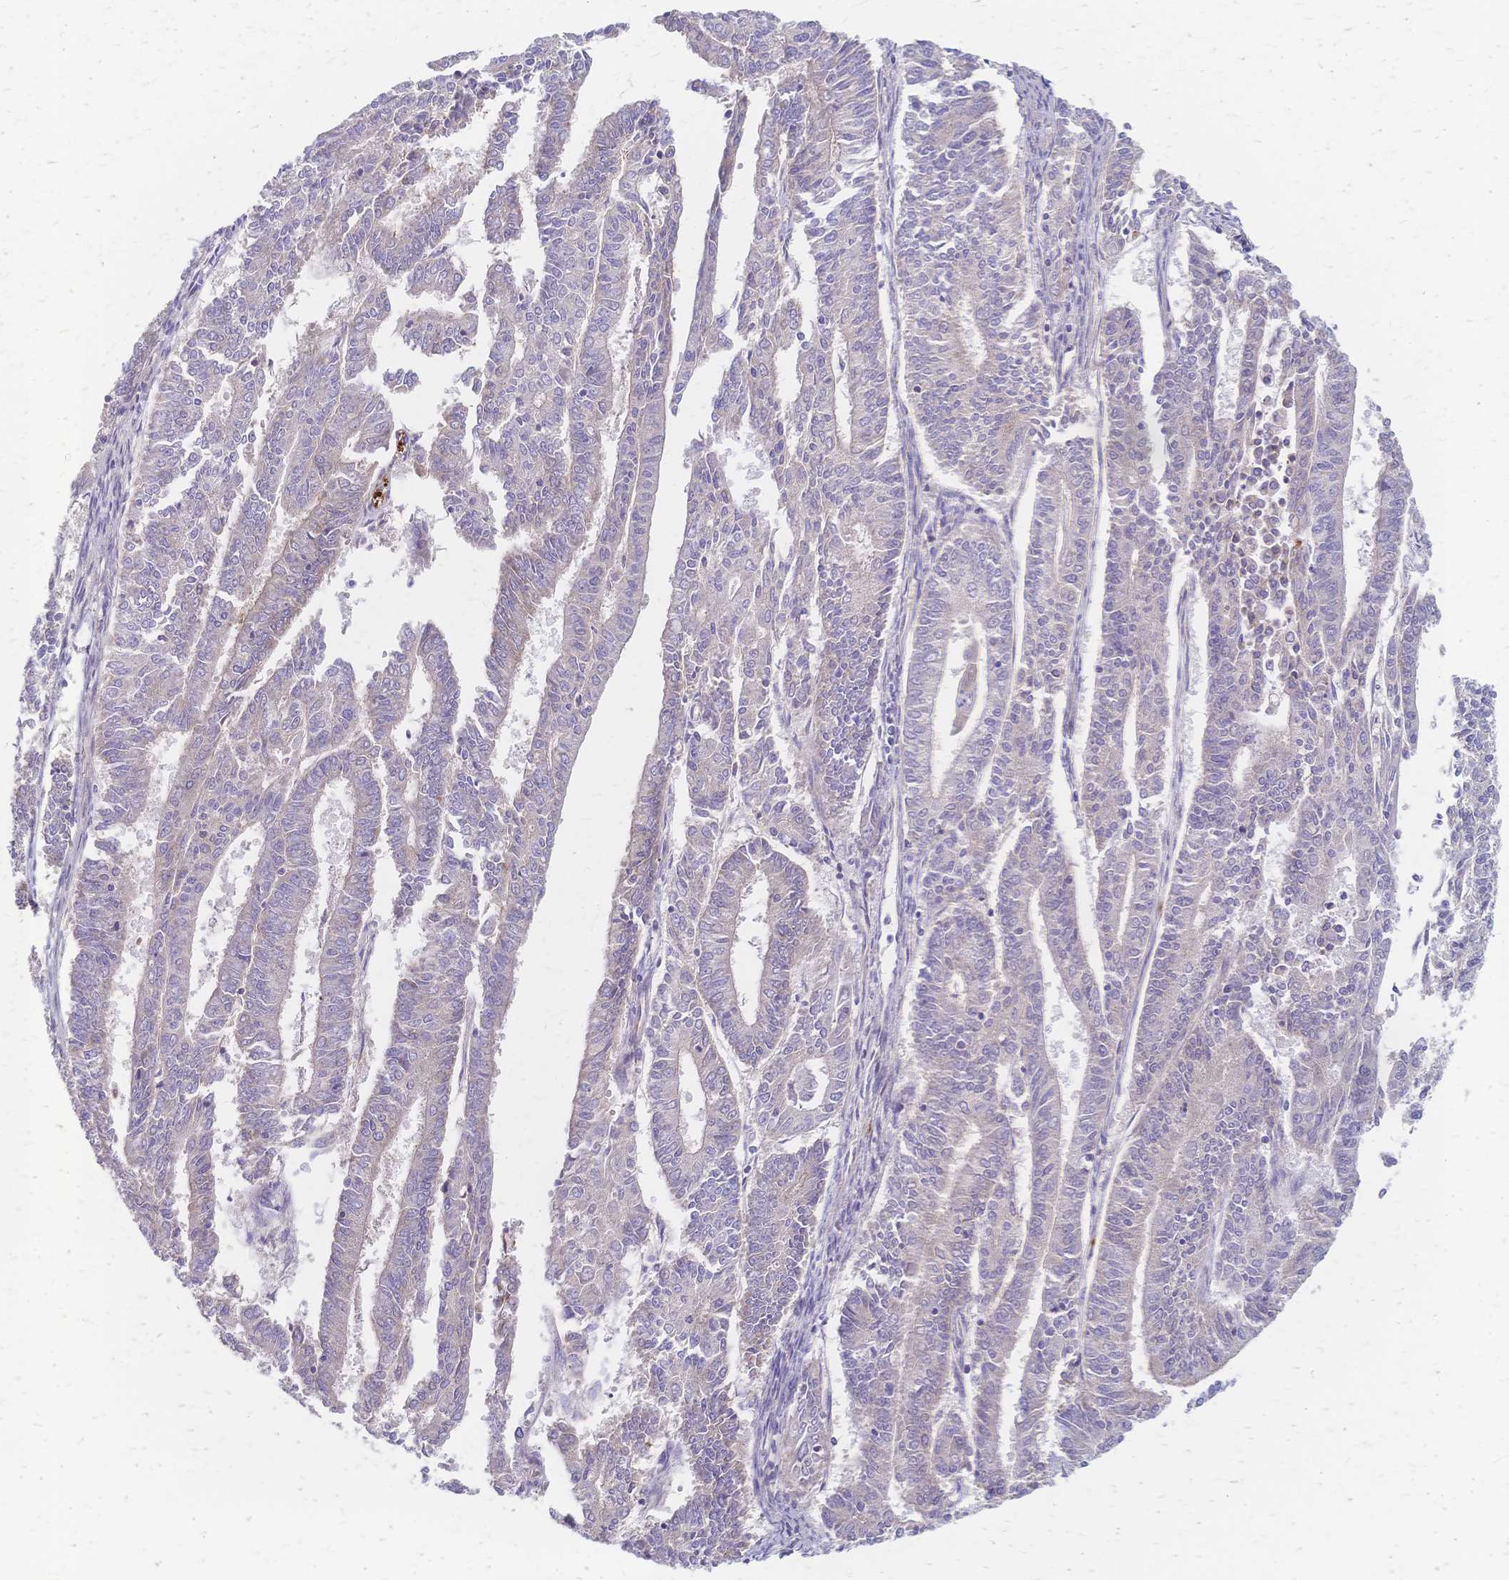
{"staining": {"intensity": "negative", "quantity": "none", "location": "none"}, "tissue": "endometrial cancer", "cell_type": "Tumor cells", "image_type": "cancer", "snomed": [{"axis": "morphology", "description": "Adenocarcinoma, NOS"}, {"axis": "topography", "description": "Endometrium"}], "caption": "Tumor cells show no significant protein expression in adenocarcinoma (endometrial). Brightfield microscopy of IHC stained with DAB (brown) and hematoxylin (blue), captured at high magnification.", "gene": "CYB5A", "patient": {"sex": "female", "age": 59}}